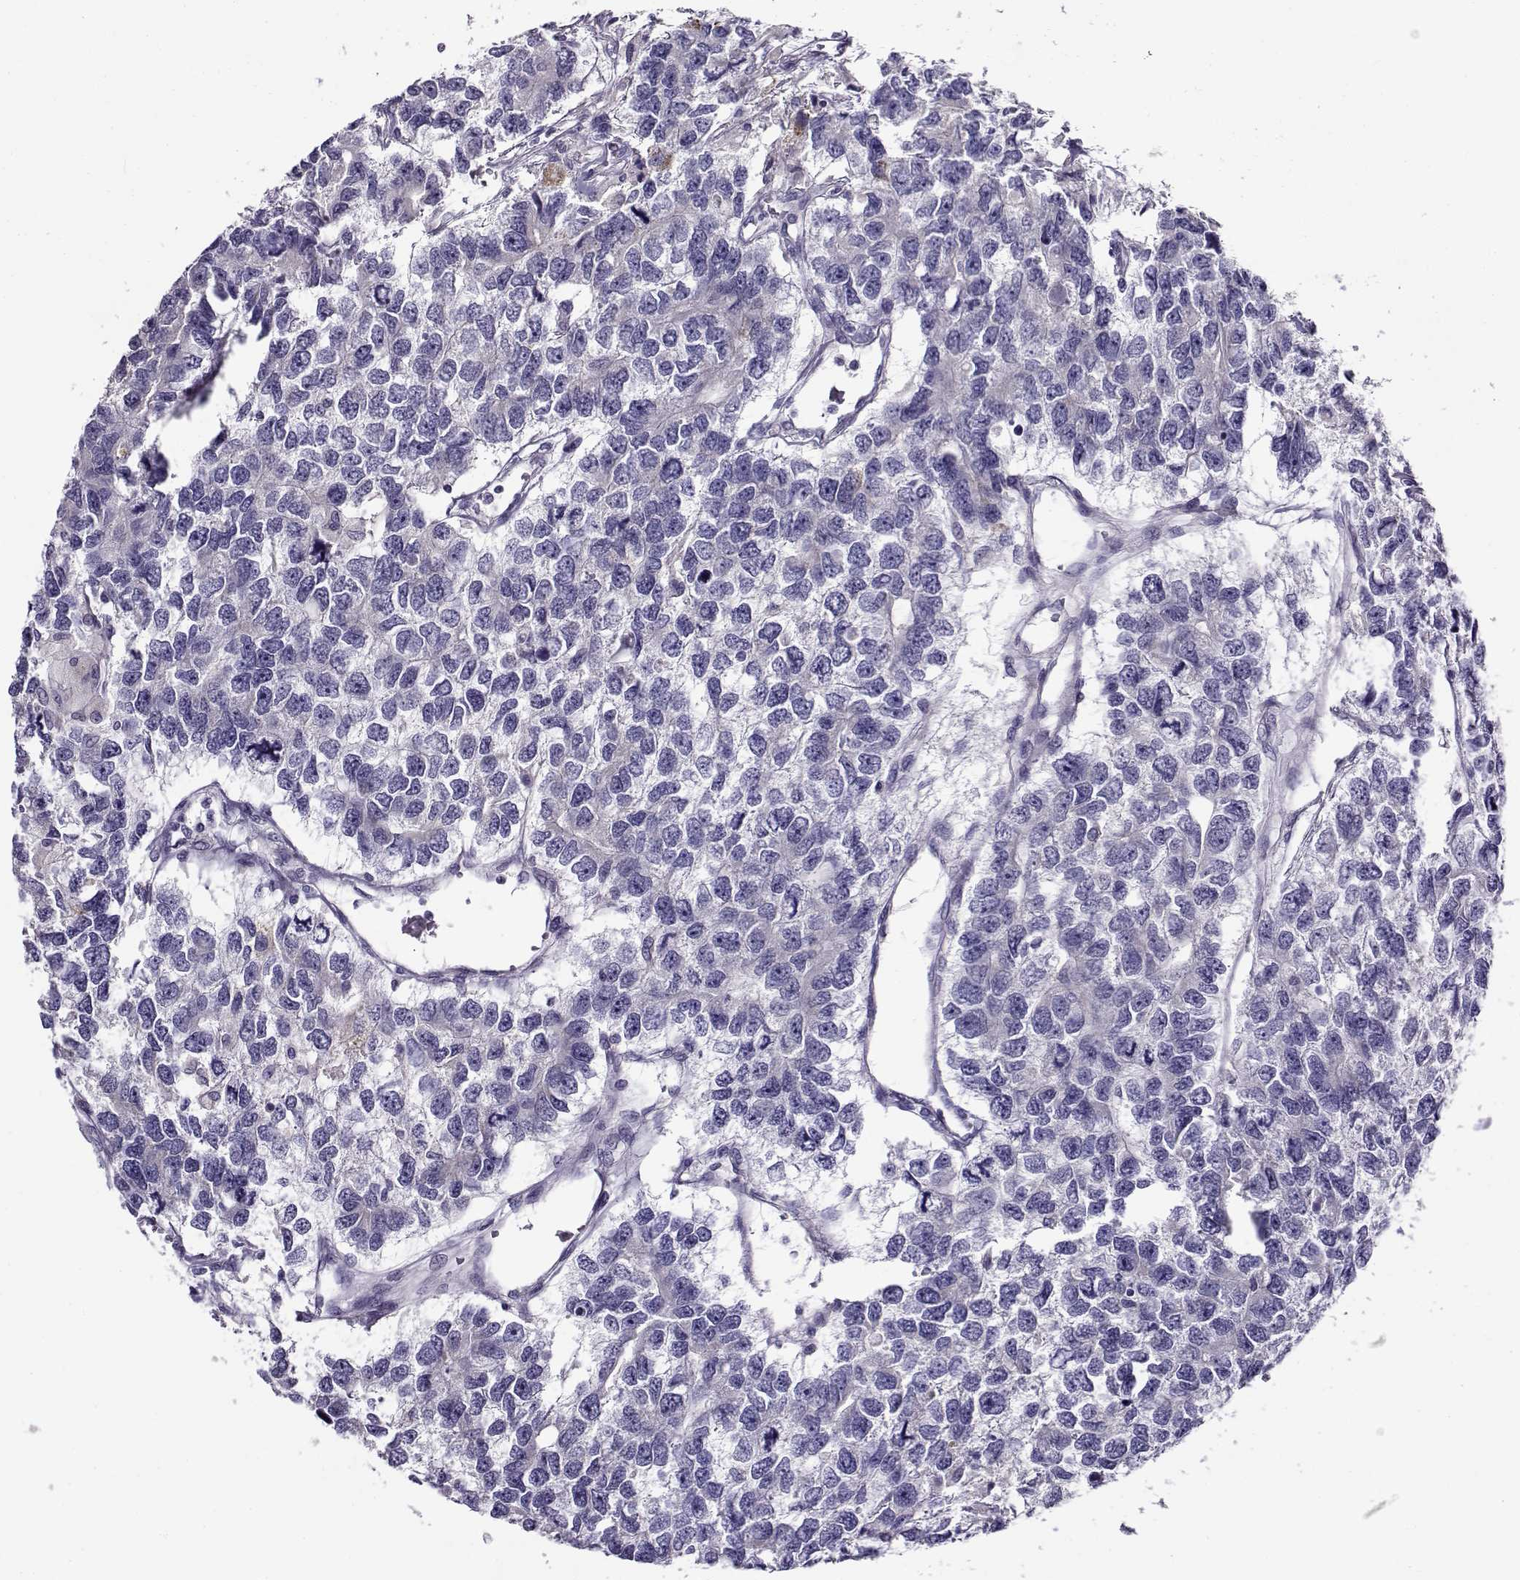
{"staining": {"intensity": "negative", "quantity": "none", "location": "none"}, "tissue": "testis cancer", "cell_type": "Tumor cells", "image_type": "cancer", "snomed": [{"axis": "morphology", "description": "Seminoma, NOS"}, {"axis": "topography", "description": "Testis"}], "caption": "High magnification brightfield microscopy of testis cancer stained with DAB (brown) and counterstained with hematoxylin (blue): tumor cells show no significant expression.", "gene": "FEZF1", "patient": {"sex": "male", "age": 52}}